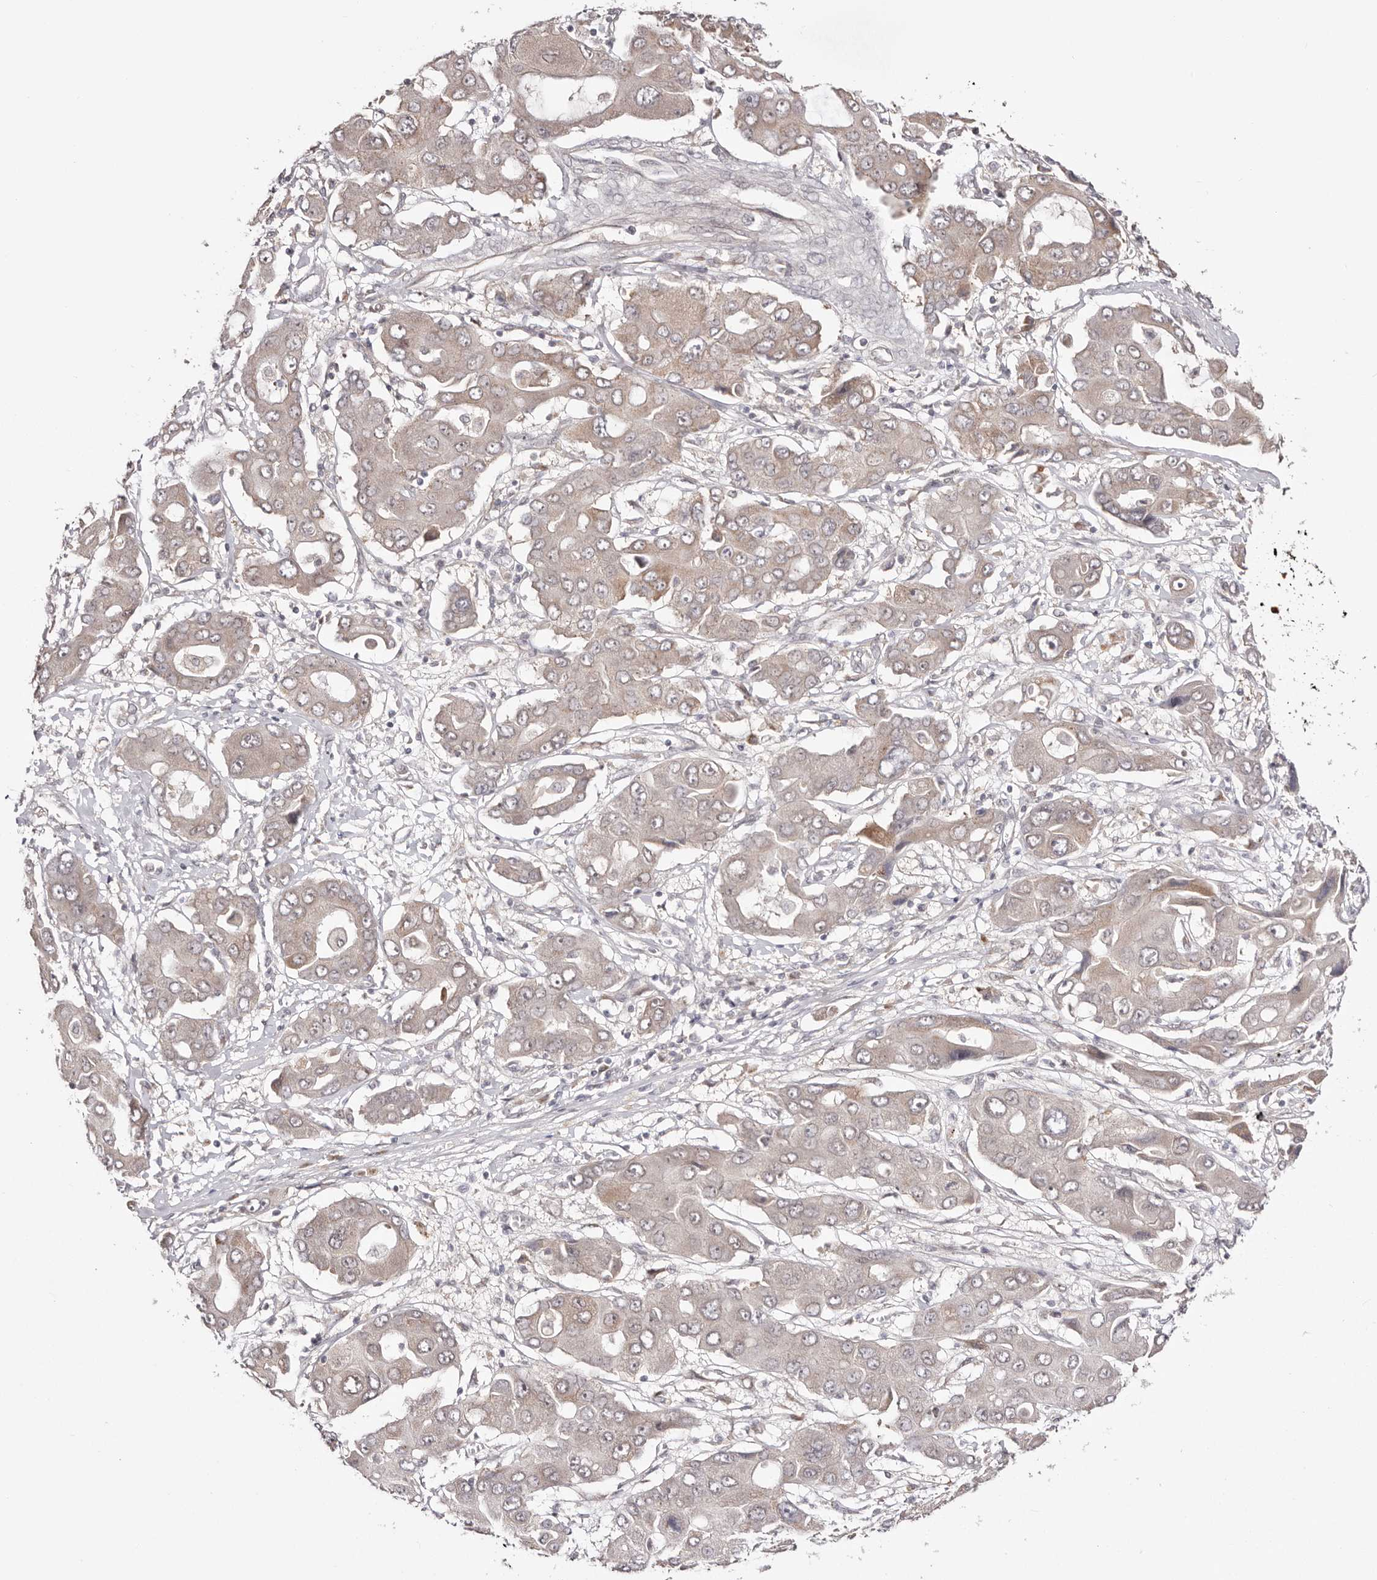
{"staining": {"intensity": "weak", "quantity": "<25%", "location": "cytoplasmic/membranous"}, "tissue": "liver cancer", "cell_type": "Tumor cells", "image_type": "cancer", "snomed": [{"axis": "morphology", "description": "Cholangiocarcinoma"}, {"axis": "topography", "description": "Liver"}], "caption": "Tumor cells show no significant protein expression in liver cancer (cholangiocarcinoma).", "gene": "EGR3", "patient": {"sex": "male", "age": 67}}